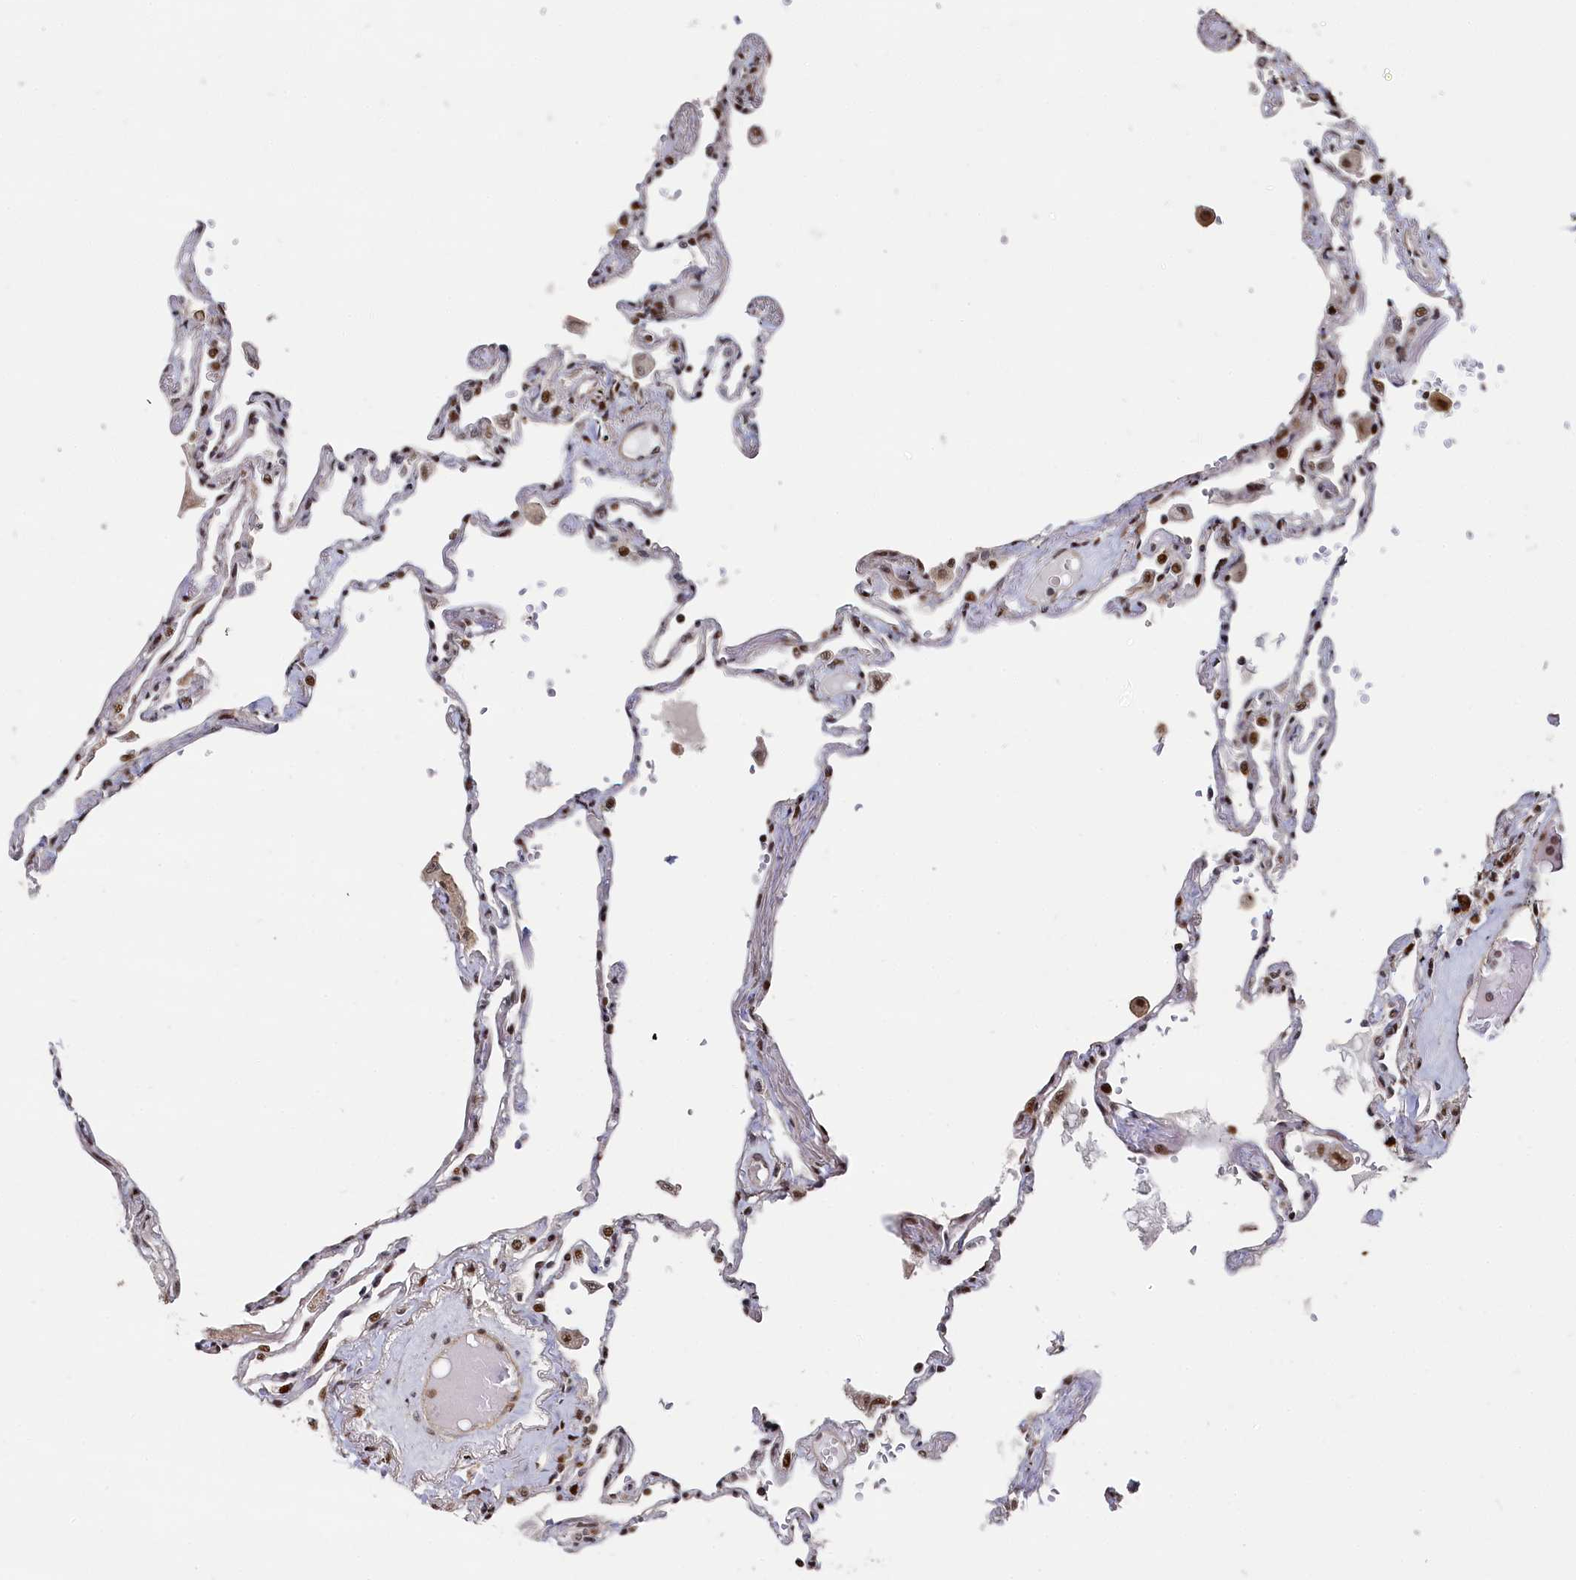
{"staining": {"intensity": "moderate", "quantity": "25%-75%", "location": "nuclear"}, "tissue": "lung", "cell_type": "Alveolar cells", "image_type": "normal", "snomed": [{"axis": "morphology", "description": "Normal tissue, NOS"}, {"axis": "topography", "description": "Lung"}], "caption": "Immunohistochemical staining of unremarkable human lung displays 25%-75% levels of moderate nuclear protein positivity in approximately 25%-75% of alveolar cells.", "gene": "BUB3", "patient": {"sex": "female", "age": 67}}